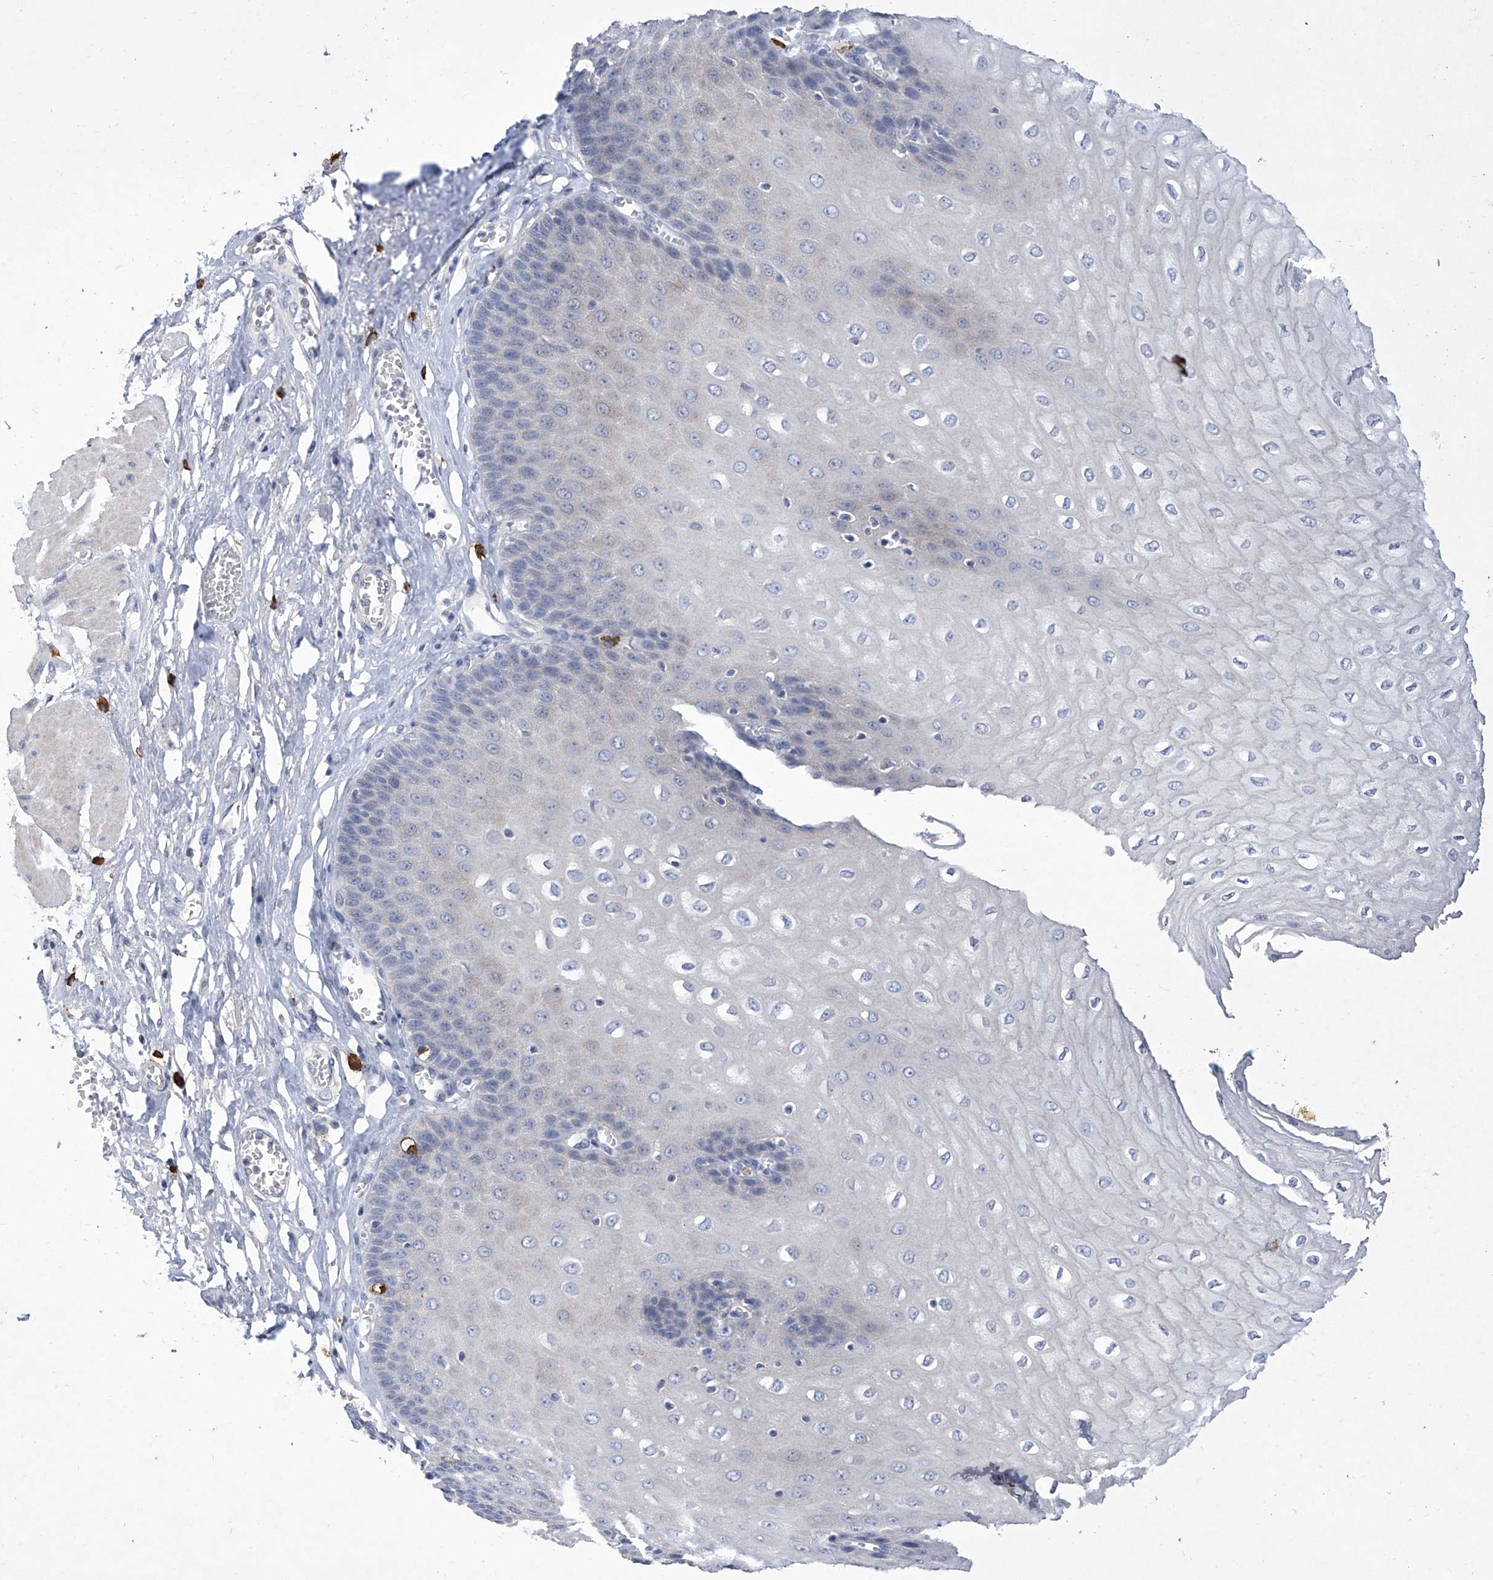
{"staining": {"intensity": "negative", "quantity": "none", "location": "none"}, "tissue": "esophagus", "cell_type": "Squamous epithelial cells", "image_type": "normal", "snomed": [{"axis": "morphology", "description": "Normal tissue, NOS"}, {"axis": "topography", "description": "Esophagus"}], "caption": "A high-resolution micrograph shows immunohistochemistry staining of benign esophagus, which exhibits no significant staining in squamous epithelial cells.", "gene": "IFNL2", "patient": {"sex": "male", "age": 60}}